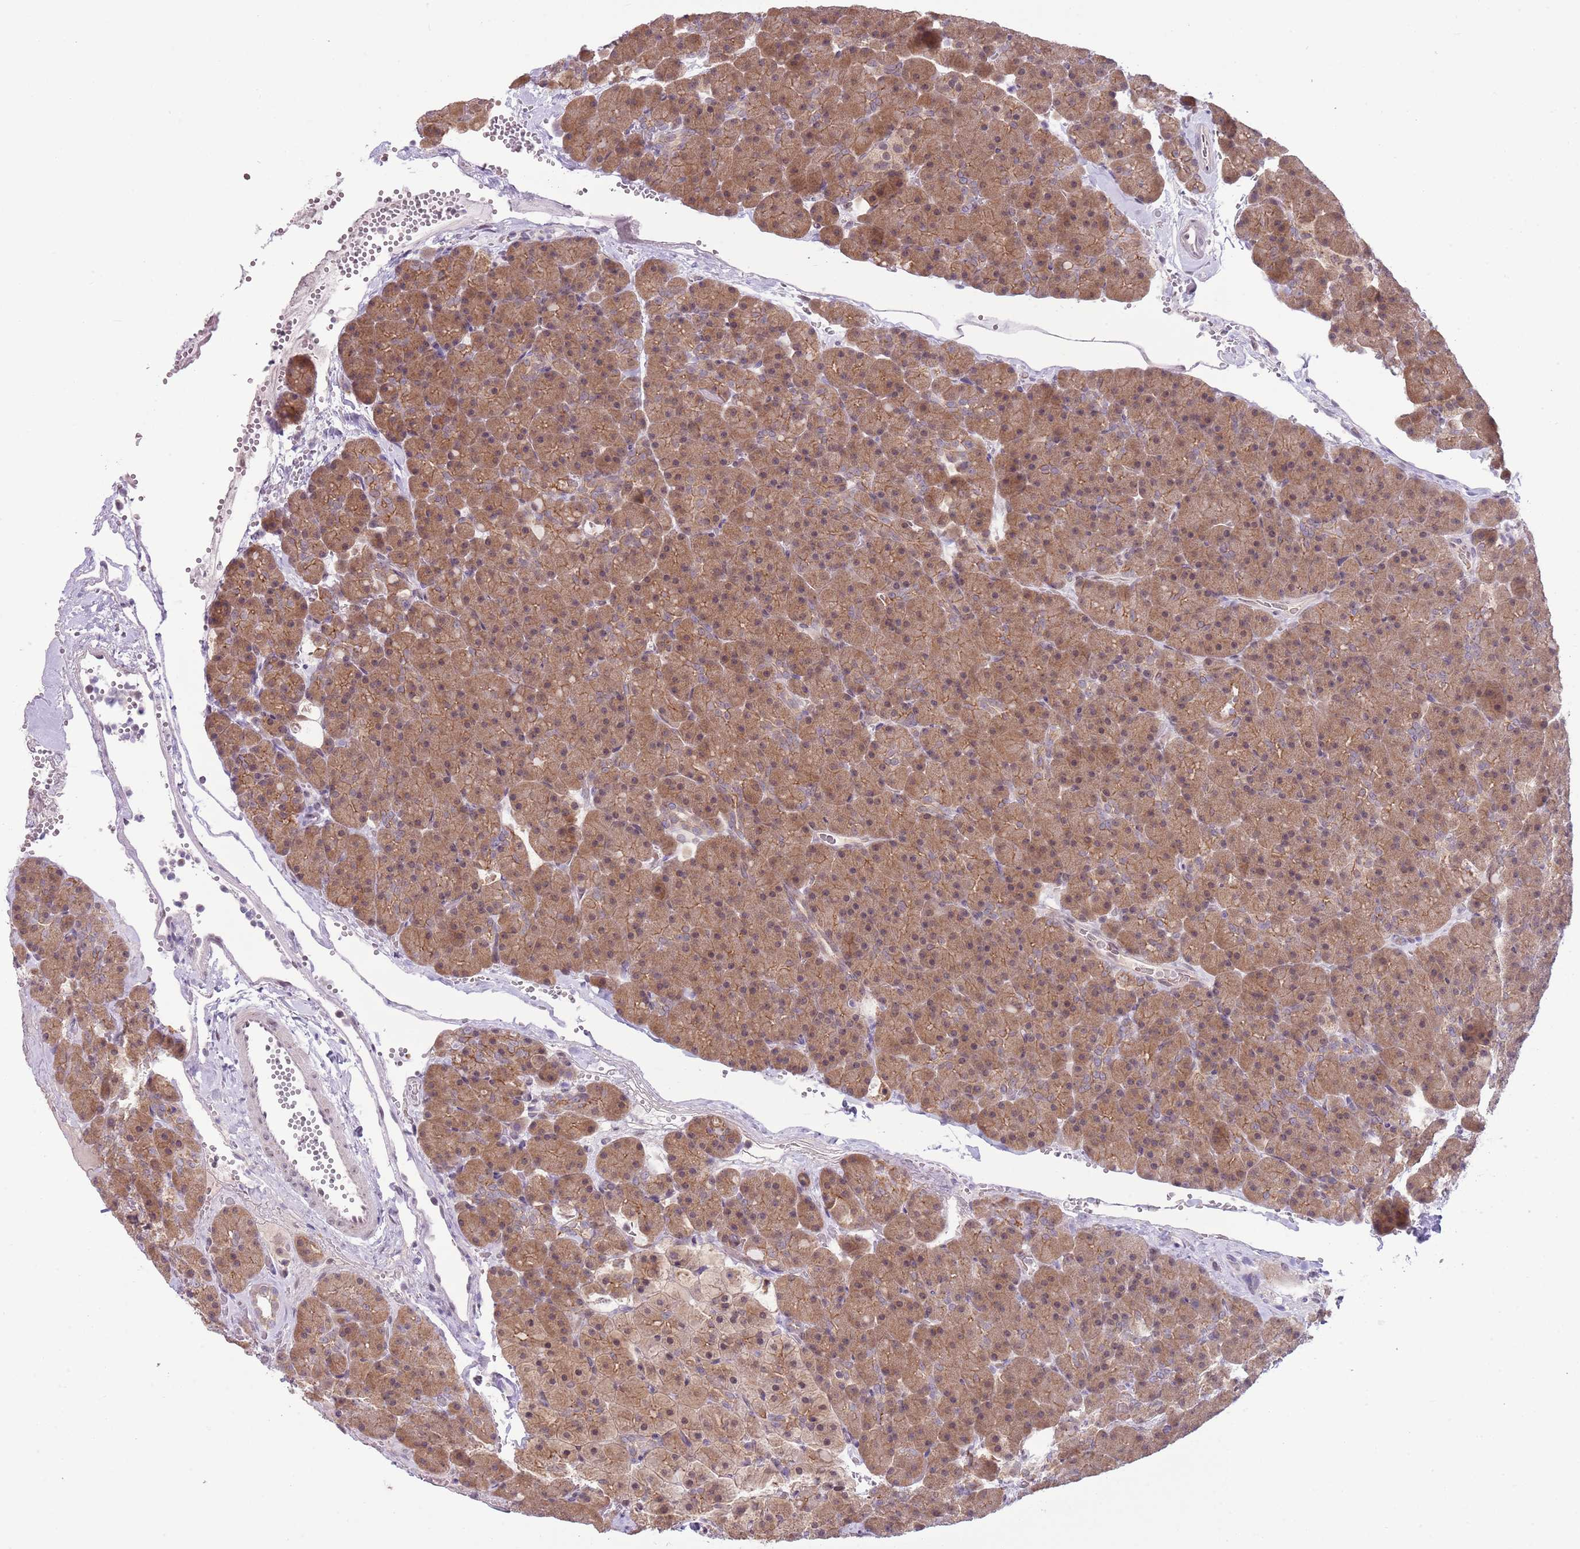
{"staining": {"intensity": "moderate", "quantity": ">75%", "location": "cytoplasmic/membranous,nuclear"}, "tissue": "pancreas", "cell_type": "Exocrine glandular cells", "image_type": "normal", "snomed": [{"axis": "morphology", "description": "Normal tissue, NOS"}, {"axis": "topography", "description": "Pancreas"}], "caption": "Pancreas stained for a protein exhibits moderate cytoplasmic/membranous,nuclear positivity in exocrine glandular cells. (brown staining indicates protein expression, while blue staining denotes nuclei).", "gene": "TM2D1", "patient": {"sex": "male", "age": 36}}